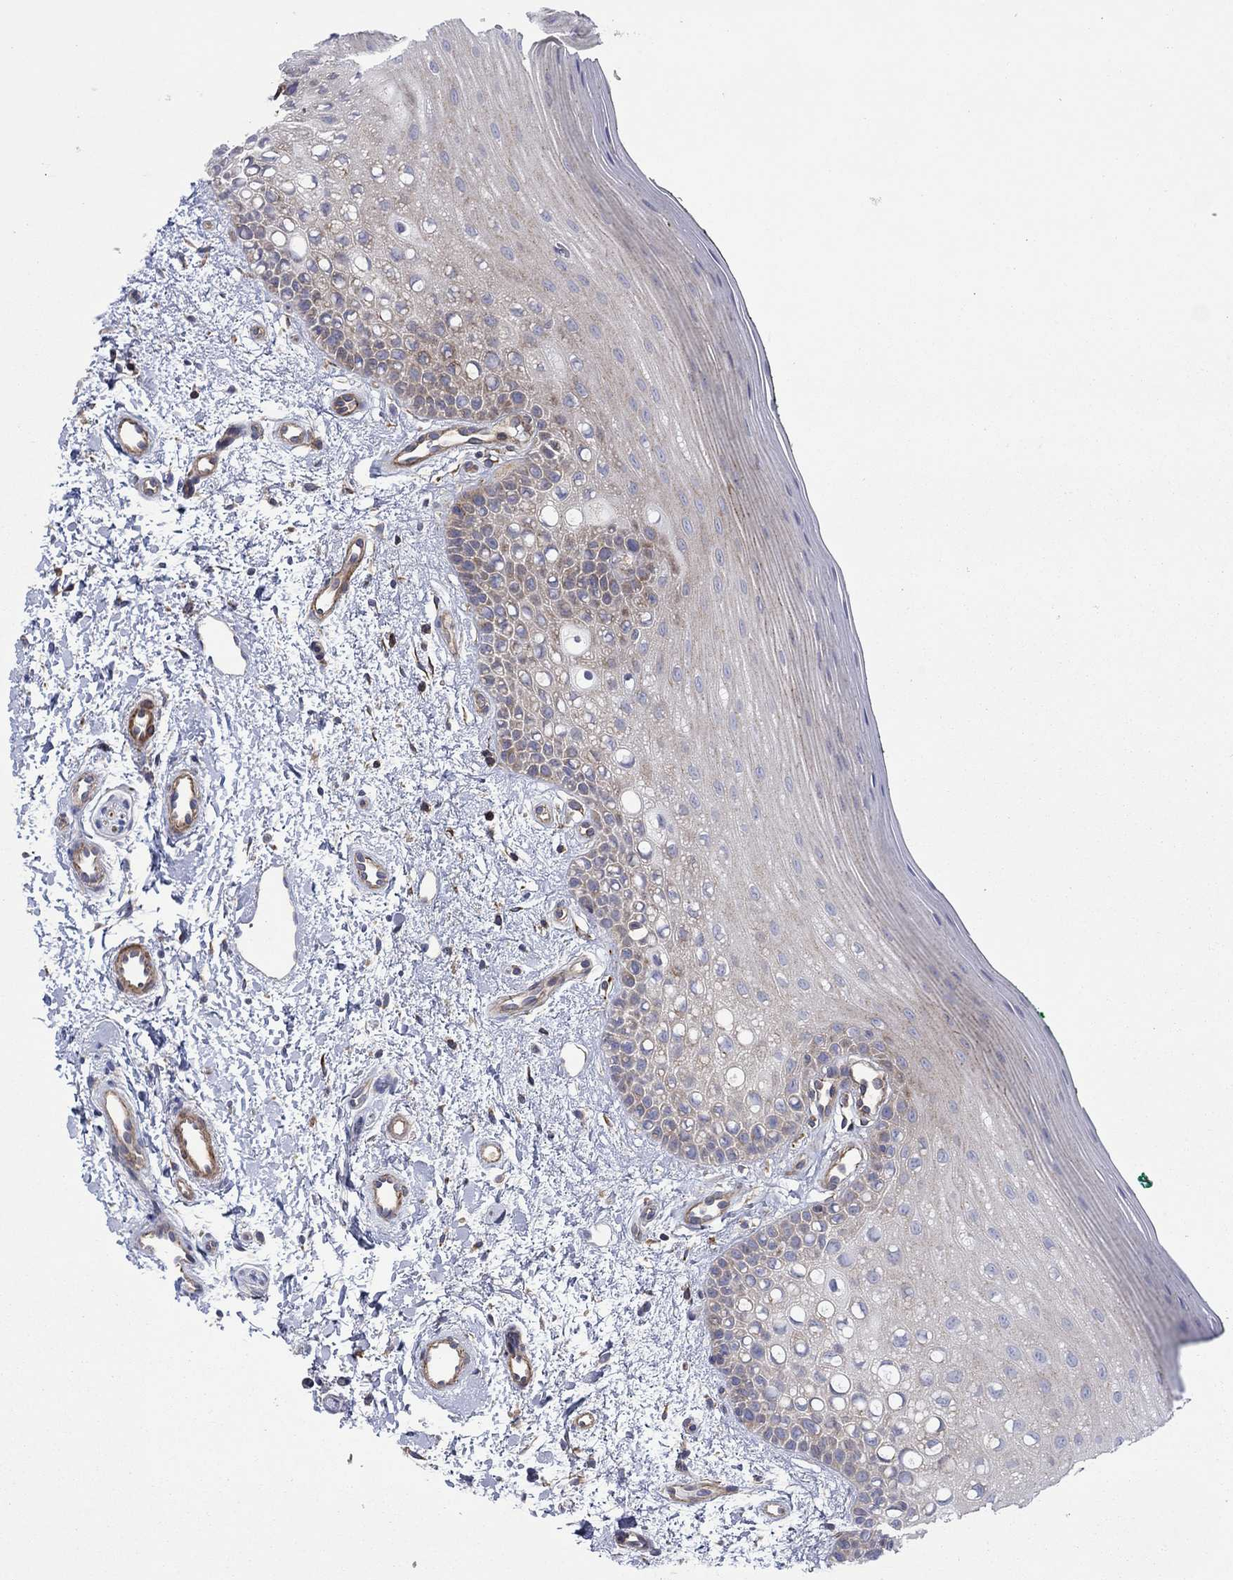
{"staining": {"intensity": "weak", "quantity": "25%-75%", "location": "cytoplasmic/membranous"}, "tissue": "oral mucosa", "cell_type": "Squamous epithelial cells", "image_type": "normal", "snomed": [{"axis": "morphology", "description": "Normal tissue, NOS"}, {"axis": "topography", "description": "Oral tissue"}], "caption": "High-power microscopy captured an immunohistochemistry histopathology image of benign oral mucosa, revealing weak cytoplasmic/membranous positivity in about 25%-75% of squamous epithelial cells.", "gene": "PAG1", "patient": {"sex": "female", "age": 78}}